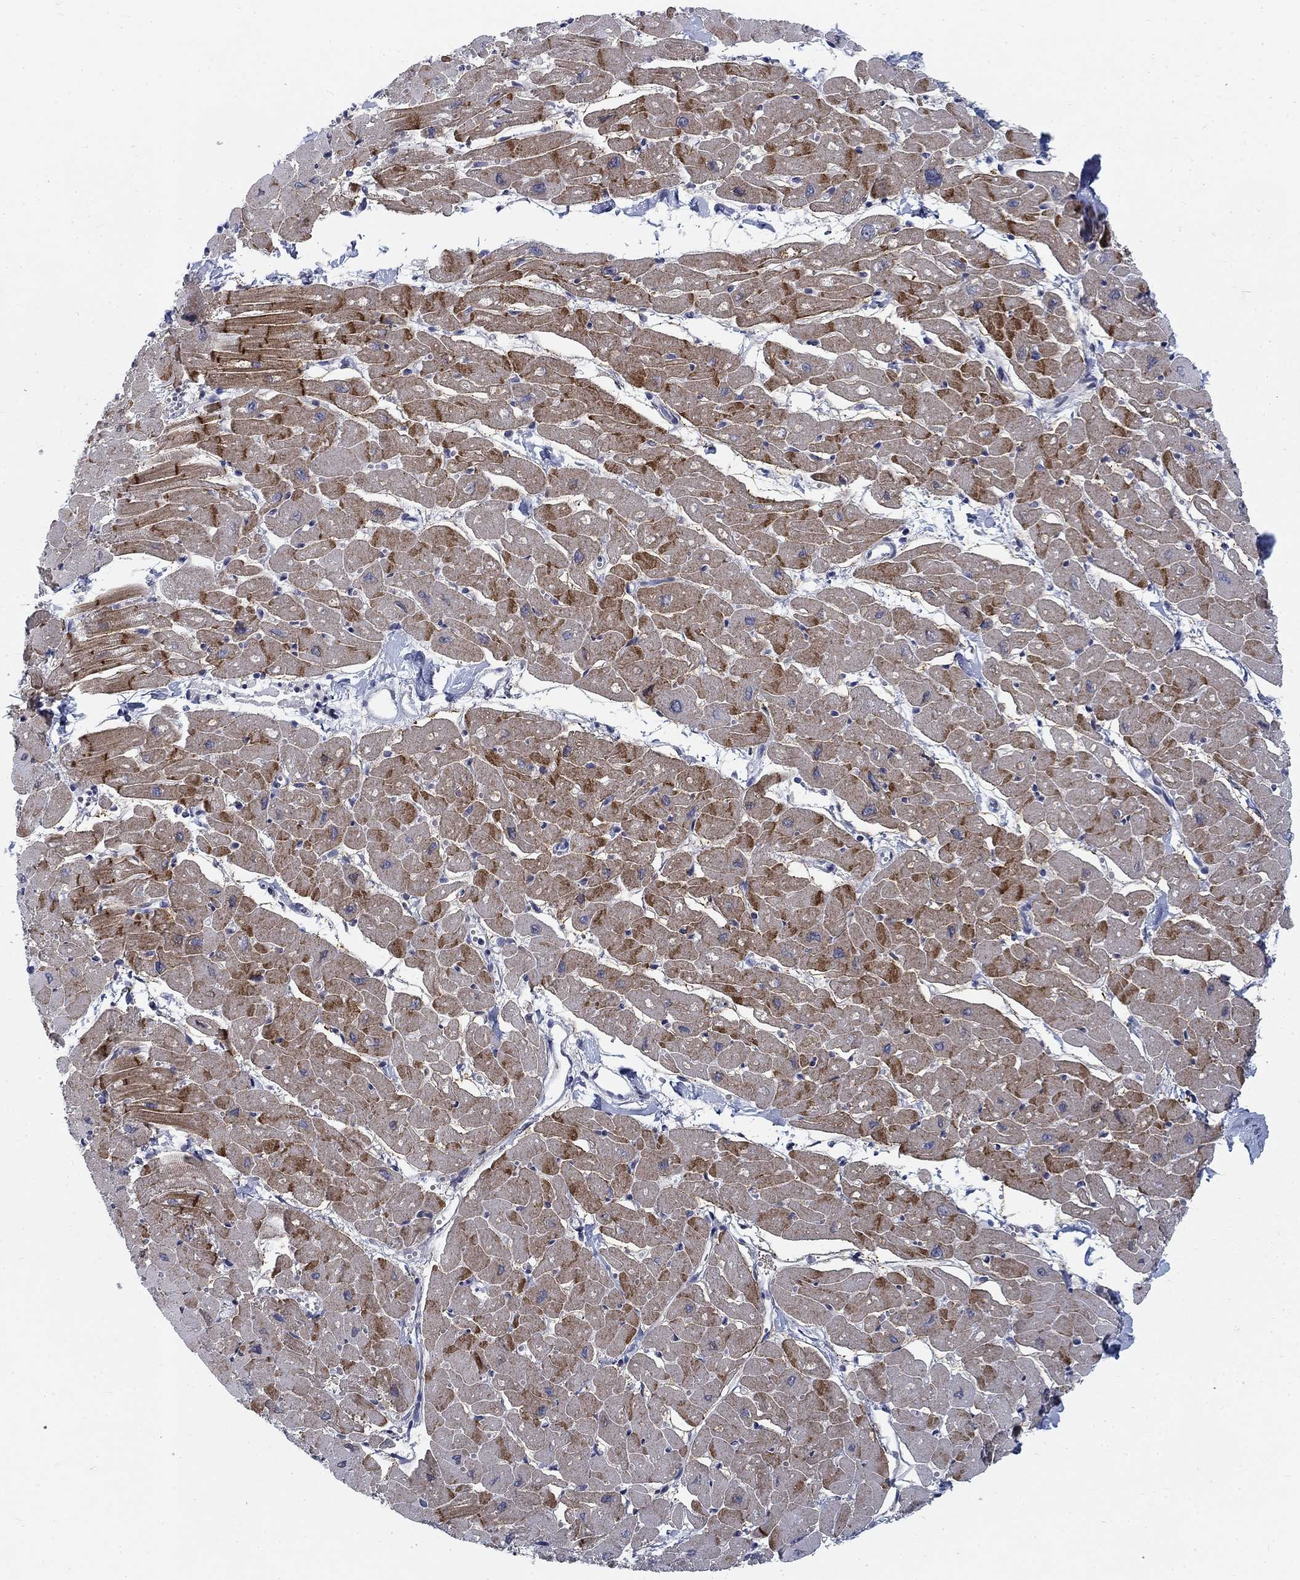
{"staining": {"intensity": "strong", "quantity": "25%-75%", "location": "cytoplasmic/membranous"}, "tissue": "heart muscle", "cell_type": "Cardiomyocytes", "image_type": "normal", "snomed": [{"axis": "morphology", "description": "Normal tissue, NOS"}, {"axis": "topography", "description": "Heart"}], "caption": "Human heart muscle stained with a brown dye reveals strong cytoplasmic/membranous positive staining in approximately 25%-75% of cardiomyocytes.", "gene": "ATP1A3", "patient": {"sex": "male", "age": 57}}